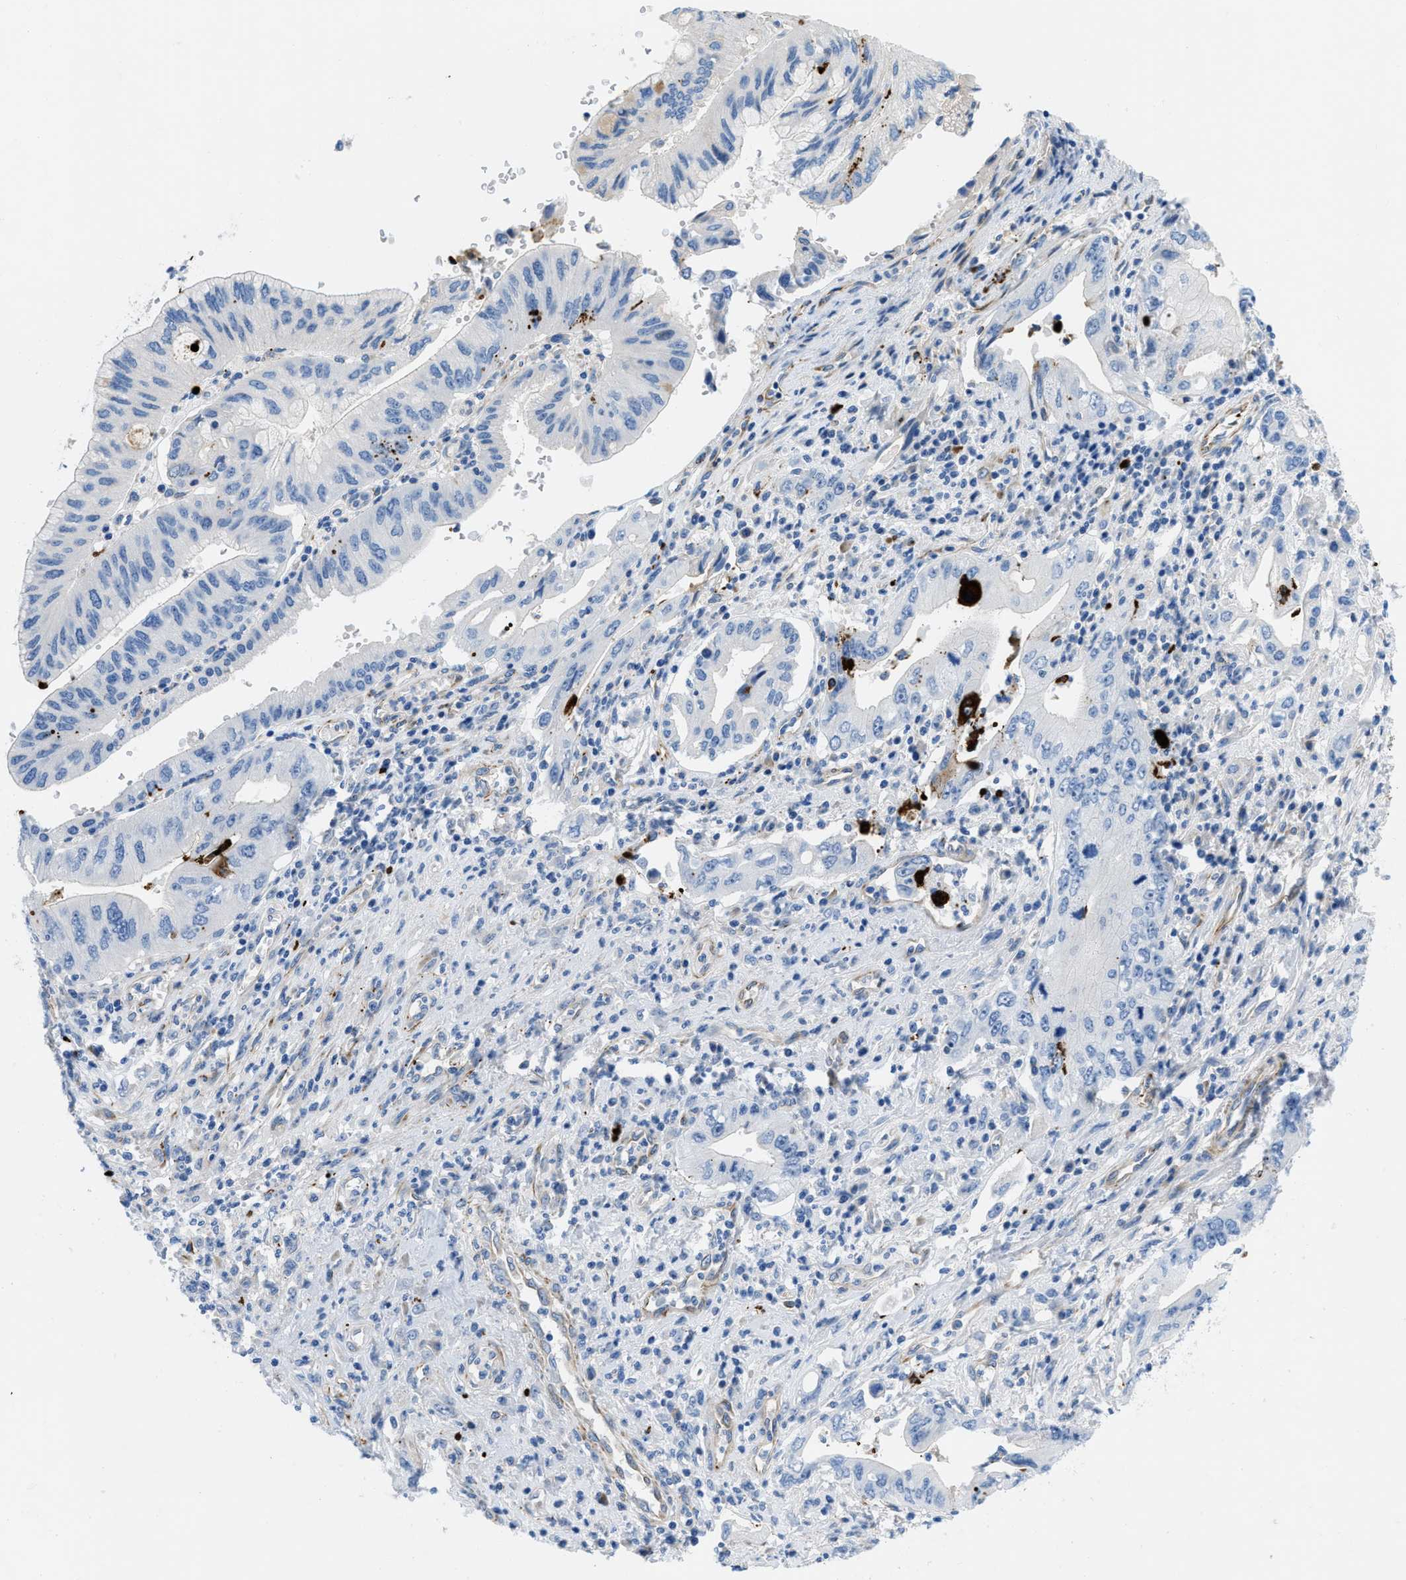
{"staining": {"intensity": "negative", "quantity": "none", "location": "none"}, "tissue": "pancreatic cancer", "cell_type": "Tumor cells", "image_type": "cancer", "snomed": [{"axis": "morphology", "description": "Adenocarcinoma, NOS"}, {"axis": "topography", "description": "Pancreas"}], "caption": "Tumor cells show no significant expression in pancreatic cancer. The staining is performed using DAB brown chromogen with nuclei counter-stained in using hematoxylin.", "gene": "XCR1", "patient": {"sex": "female", "age": 73}}